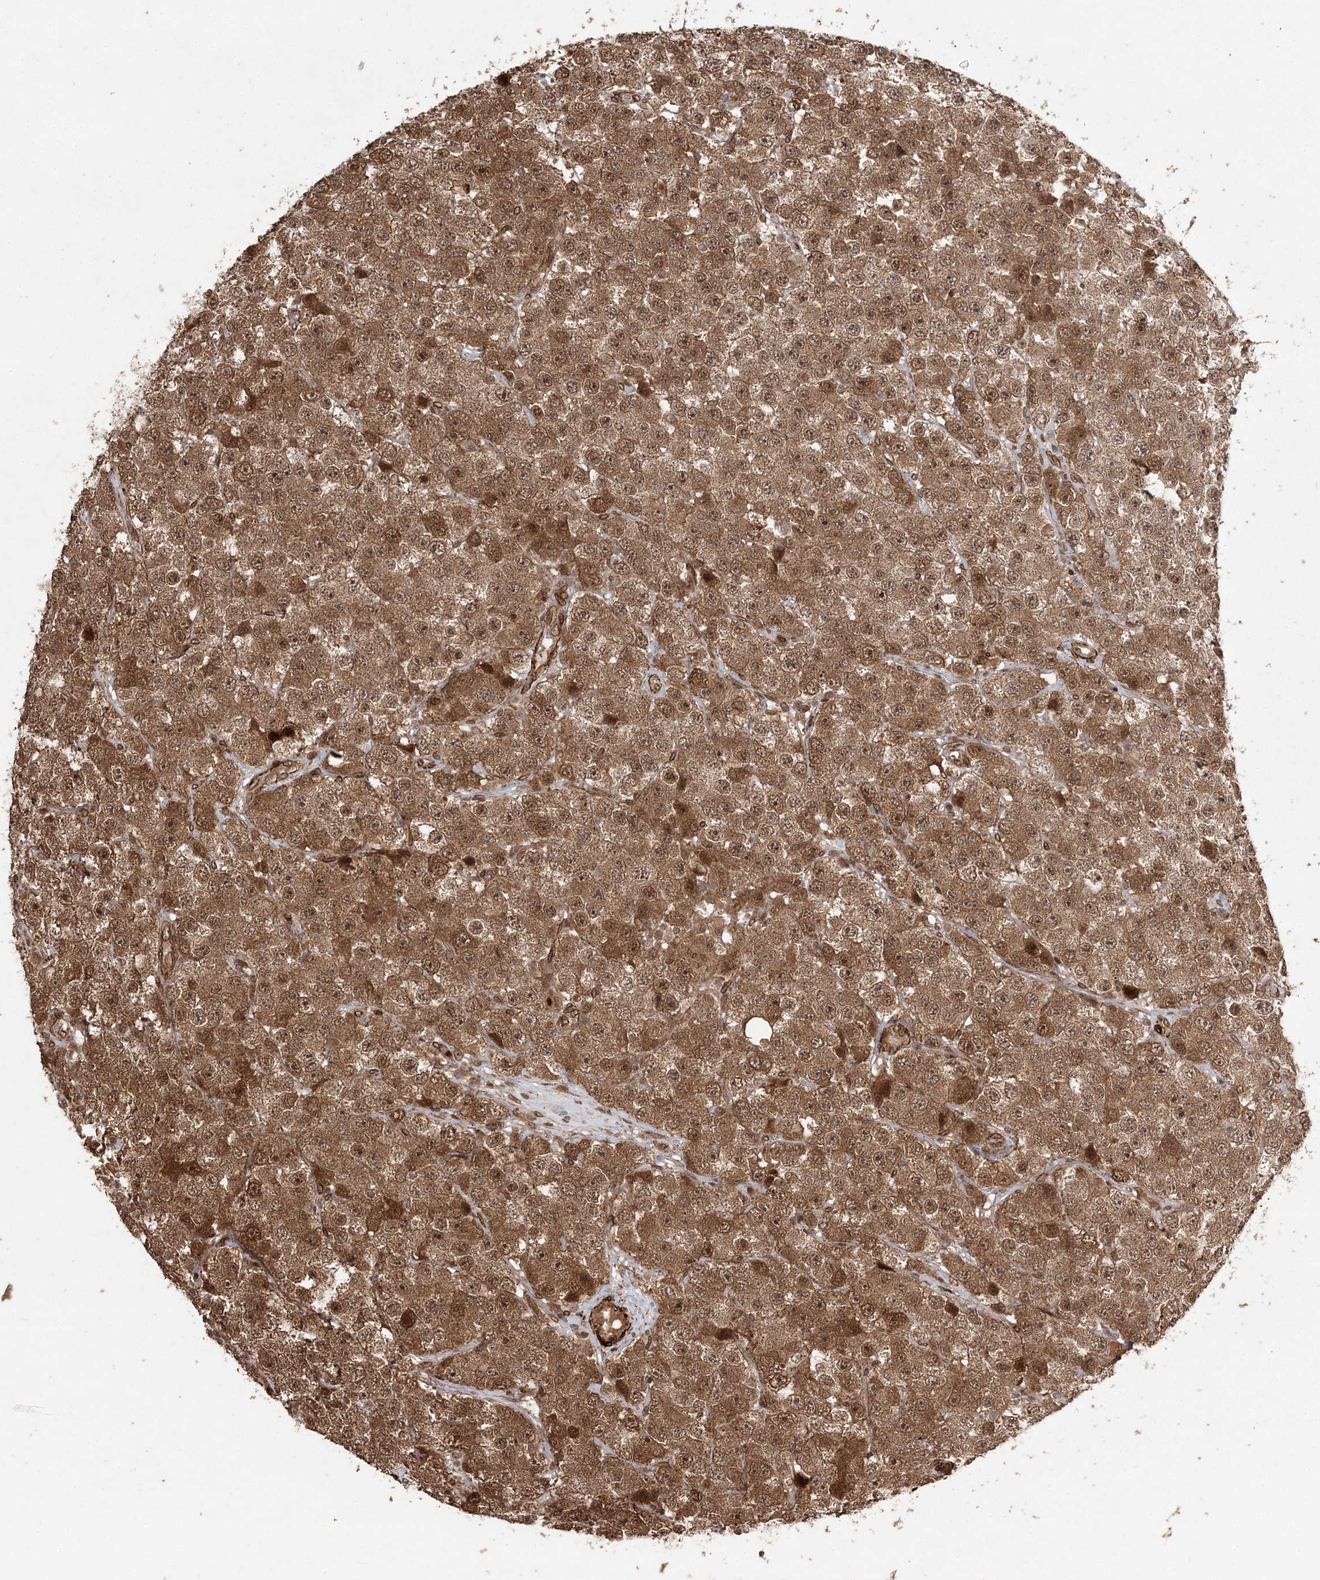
{"staining": {"intensity": "moderate", "quantity": ">75%", "location": "cytoplasmic/membranous,nuclear"}, "tissue": "testis cancer", "cell_type": "Tumor cells", "image_type": "cancer", "snomed": [{"axis": "morphology", "description": "Seminoma, NOS"}, {"axis": "topography", "description": "Testis"}], "caption": "Human testis cancer (seminoma) stained for a protein (brown) displays moderate cytoplasmic/membranous and nuclear positive positivity in approximately >75% of tumor cells.", "gene": "ETAA1", "patient": {"sex": "male", "age": 28}}